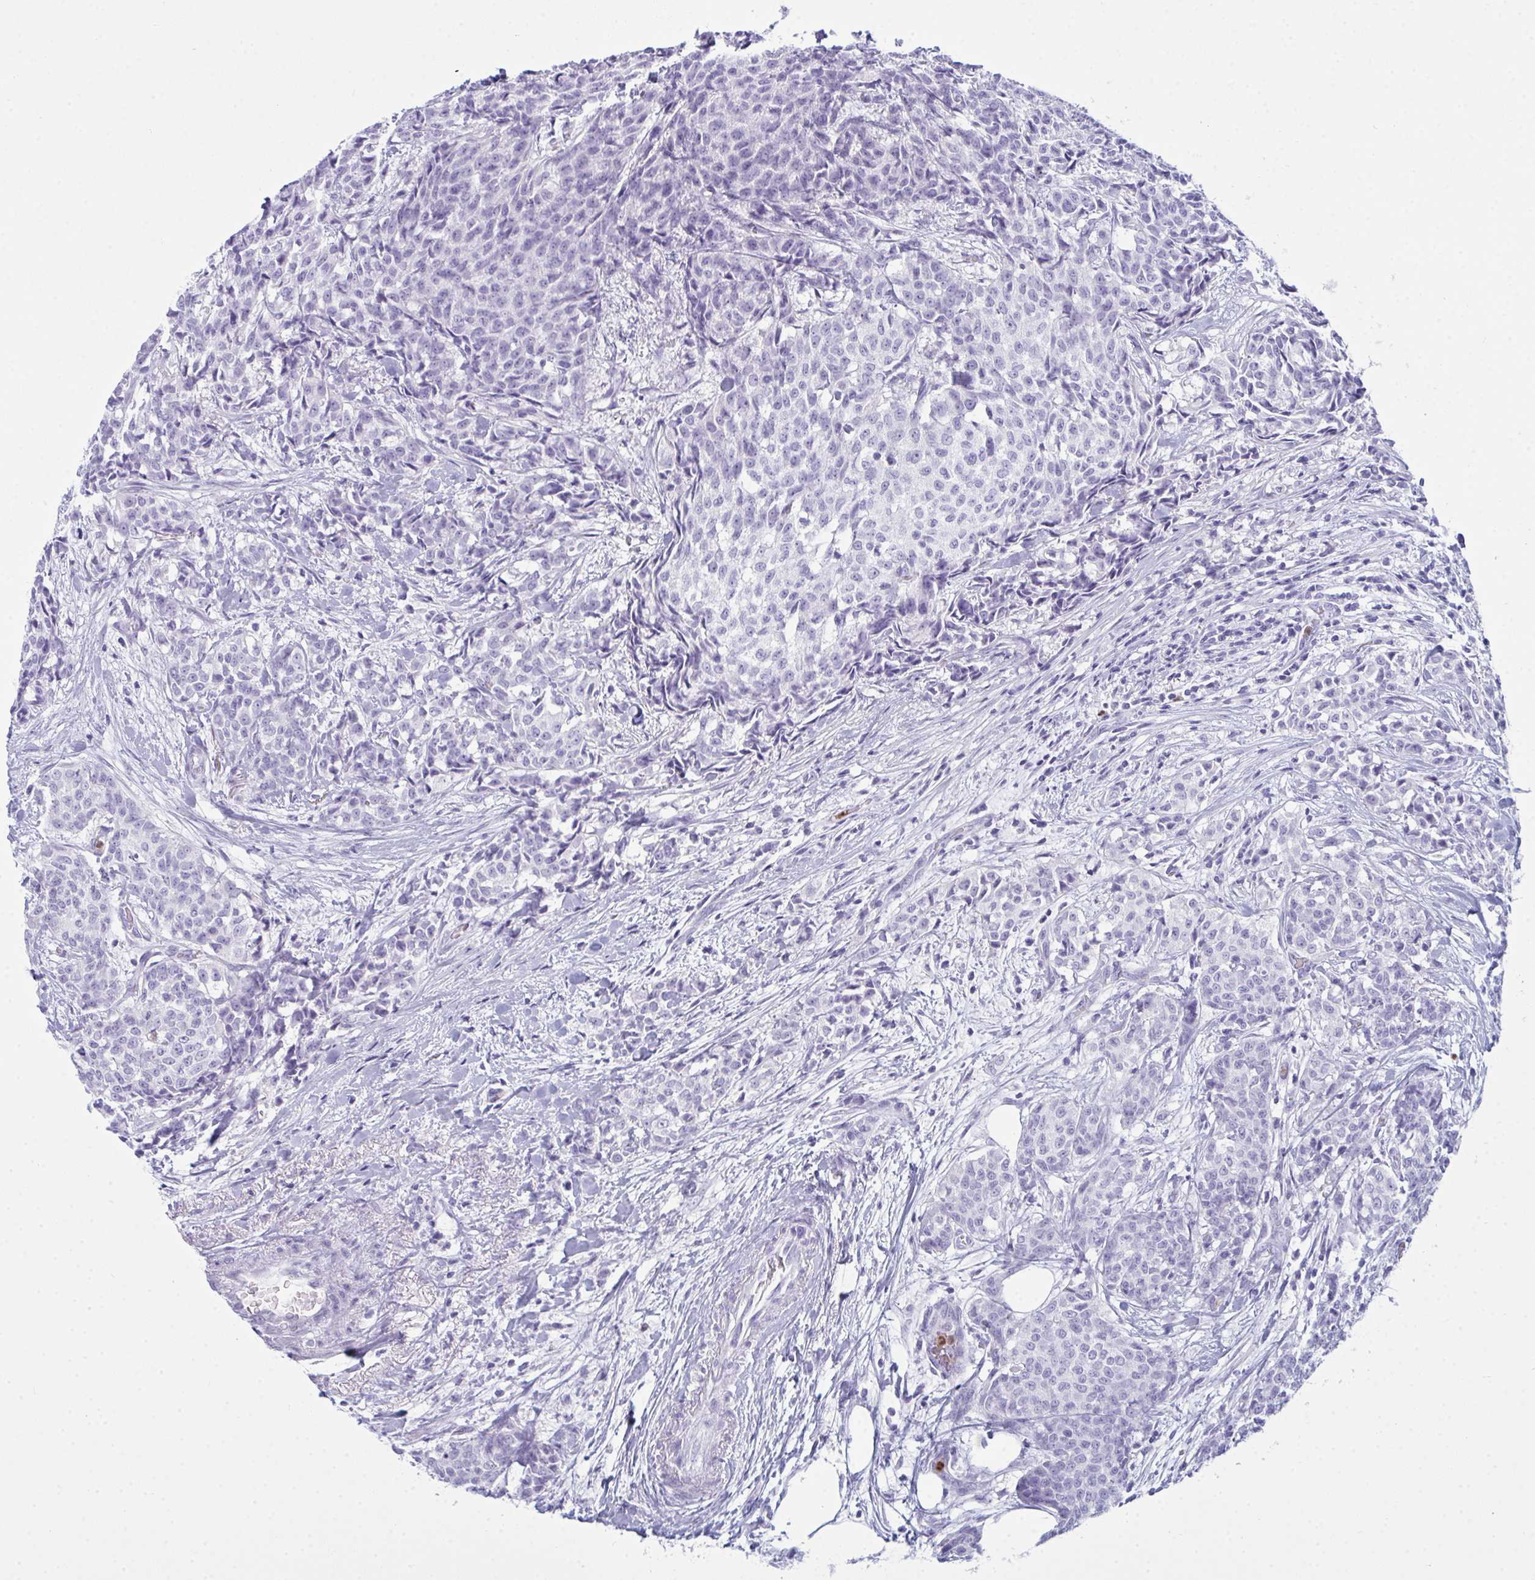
{"staining": {"intensity": "negative", "quantity": "none", "location": "none"}, "tissue": "breast cancer", "cell_type": "Tumor cells", "image_type": "cancer", "snomed": [{"axis": "morphology", "description": "Duct carcinoma"}, {"axis": "topography", "description": "Breast"}], "caption": "High power microscopy histopathology image of an immunohistochemistry photomicrograph of breast infiltrating ductal carcinoma, revealing no significant staining in tumor cells. (DAB immunohistochemistry (IHC) with hematoxylin counter stain).", "gene": "SERPINB10", "patient": {"sex": "female", "age": 91}}